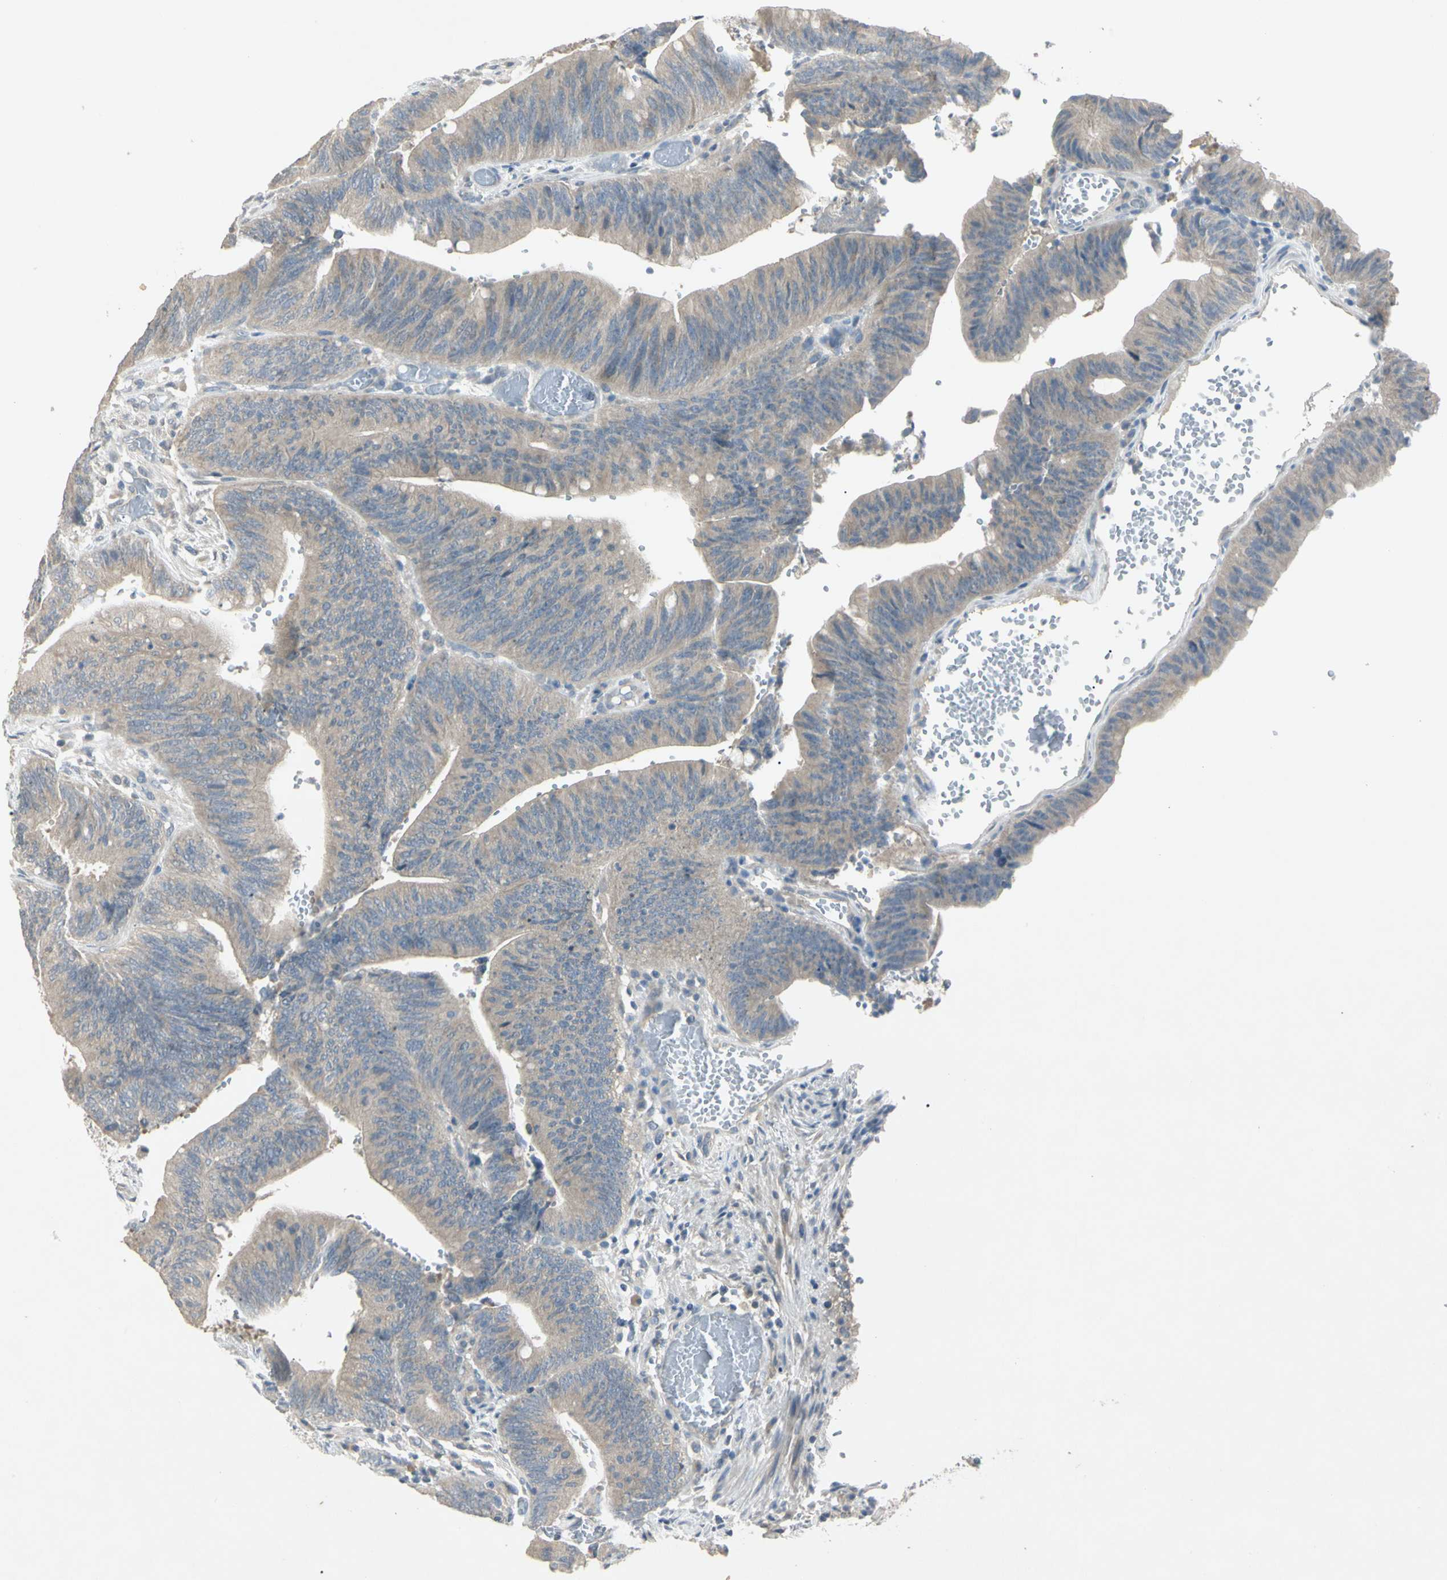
{"staining": {"intensity": "weak", "quantity": ">75%", "location": "cytoplasmic/membranous"}, "tissue": "colorectal cancer", "cell_type": "Tumor cells", "image_type": "cancer", "snomed": [{"axis": "morphology", "description": "Adenocarcinoma, NOS"}, {"axis": "topography", "description": "Rectum"}], "caption": "Colorectal cancer (adenocarcinoma) stained for a protein exhibits weak cytoplasmic/membranous positivity in tumor cells.", "gene": "PRSS21", "patient": {"sex": "female", "age": 66}}